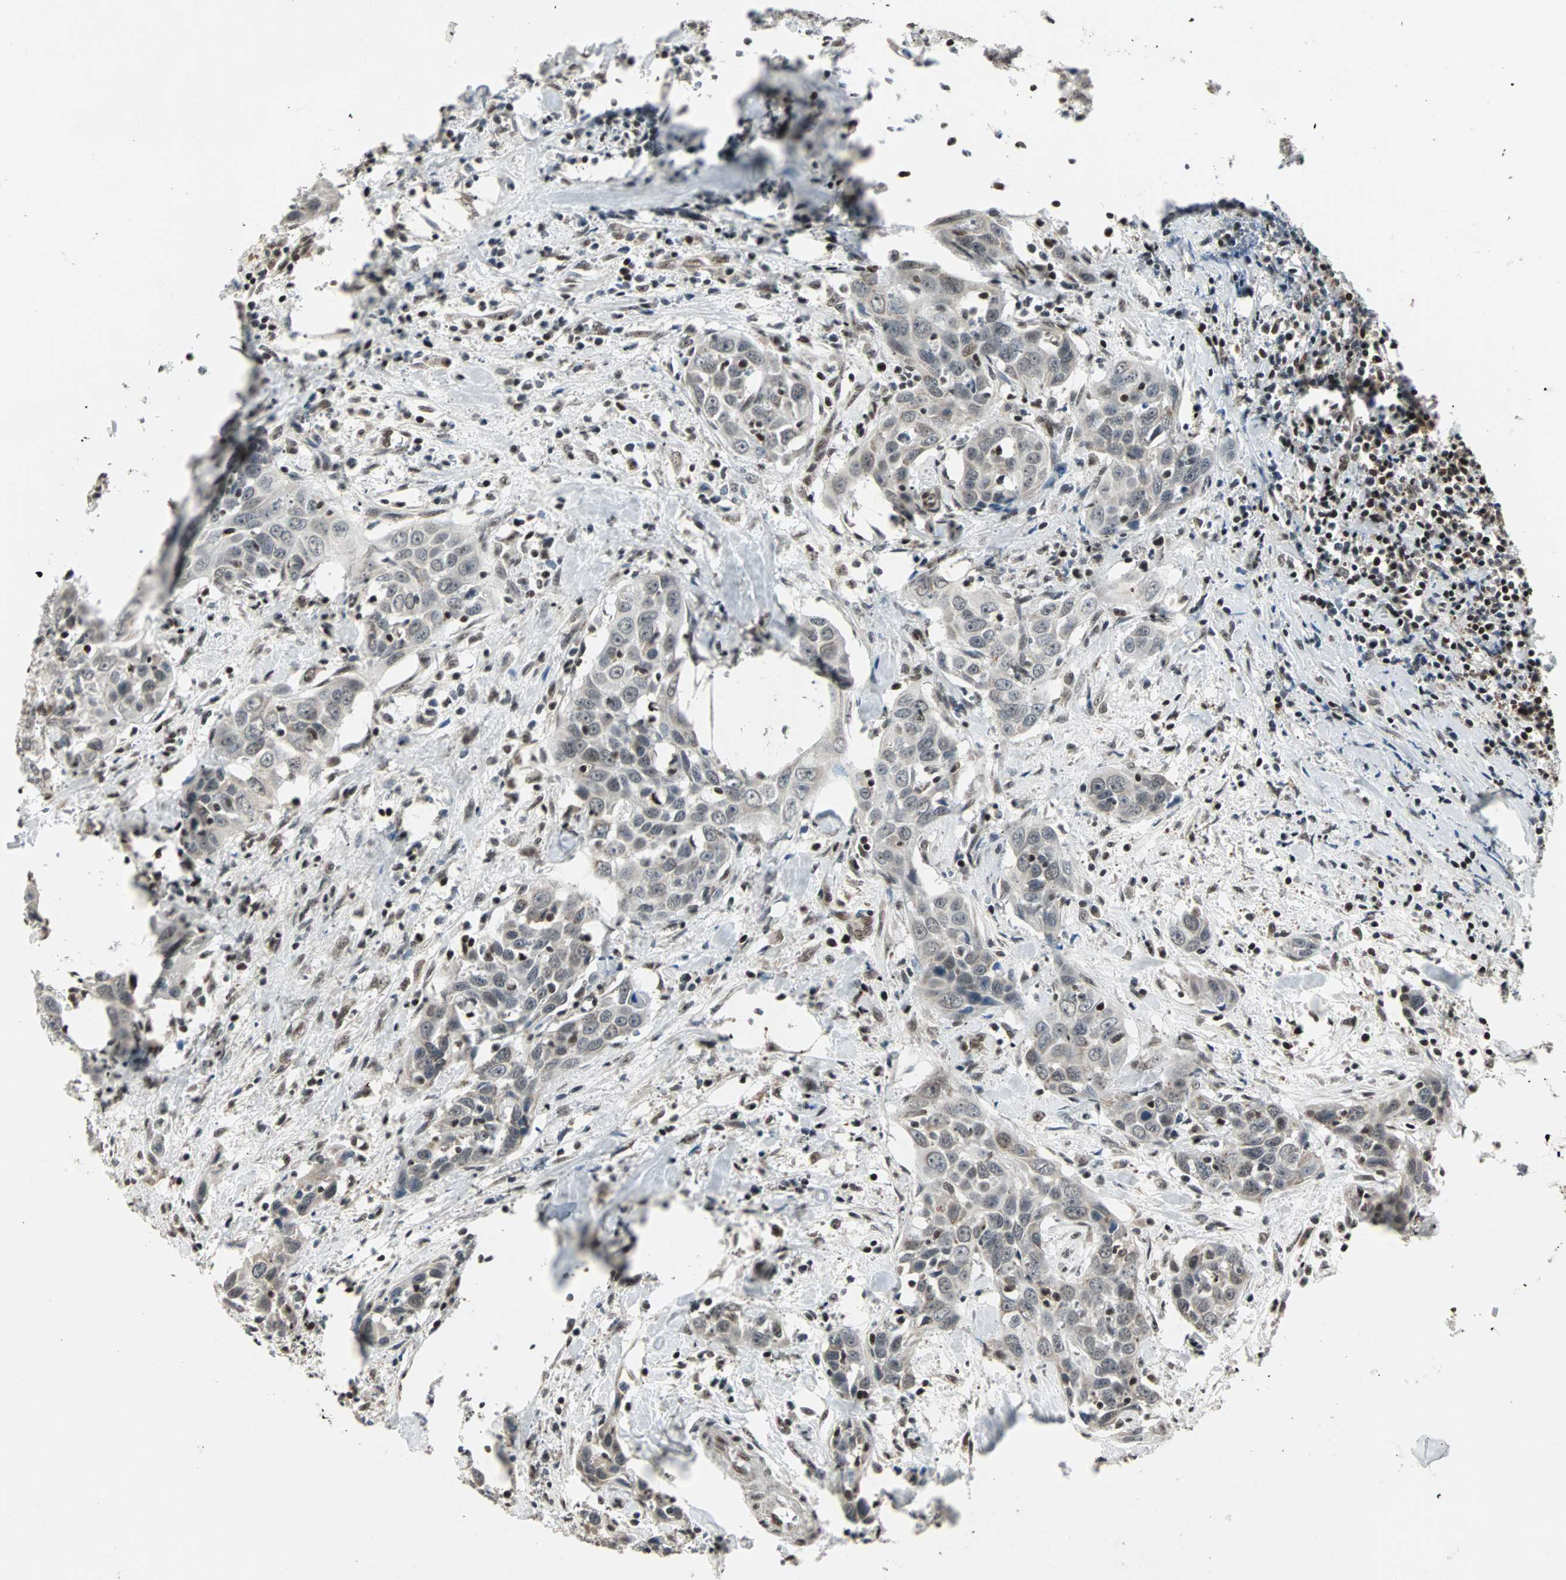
{"staining": {"intensity": "weak", "quantity": "25%-75%", "location": "nuclear"}, "tissue": "head and neck cancer", "cell_type": "Tumor cells", "image_type": "cancer", "snomed": [{"axis": "morphology", "description": "Squamous cell carcinoma, NOS"}, {"axis": "topography", "description": "Oral tissue"}, {"axis": "topography", "description": "Head-Neck"}], "caption": "High-power microscopy captured an IHC image of head and neck cancer (squamous cell carcinoma), revealing weak nuclear positivity in approximately 25%-75% of tumor cells.", "gene": "TERF2IP", "patient": {"sex": "female", "age": 50}}